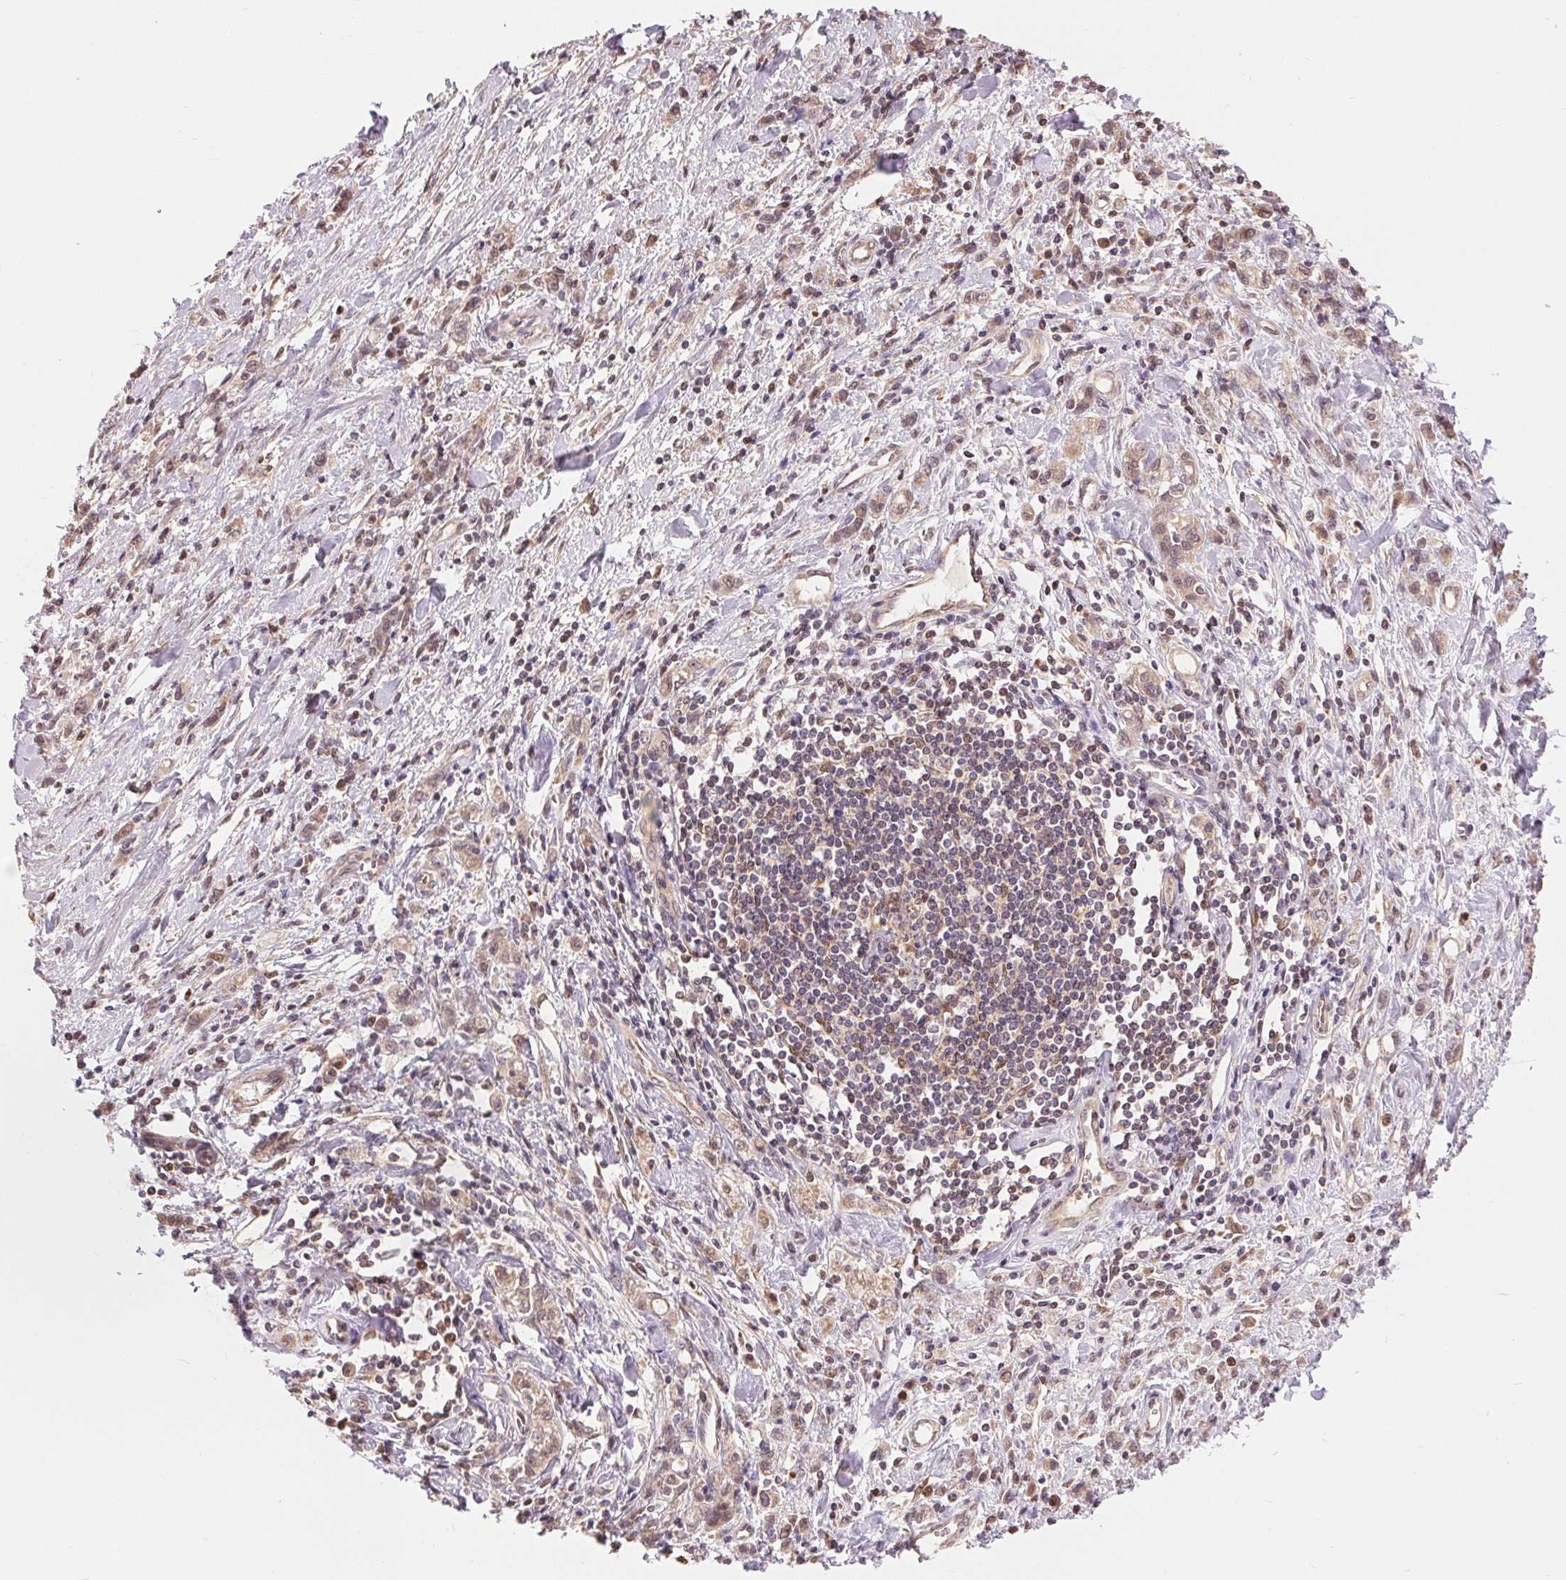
{"staining": {"intensity": "moderate", "quantity": ">75%", "location": "cytoplasmic/membranous,nuclear"}, "tissue": "stomach cancer", "cell_type": "Tumor cells", "image_type": "cancer", "snomed": [{"axis": "morphology", "description": "Adenocarcinoma, NOS"}, {"axis": "topography", "description": "Stomach"}], "caption": "IHC micrograph of human stomach cancer stained for a protein (brown), which shows medium levels of moderate cytoplasmic/membranous and nuclear positivity in approximately >75% of tumor cells.", "gene": "TMEM273", "patient": {"sex": "male", "age": 77}}